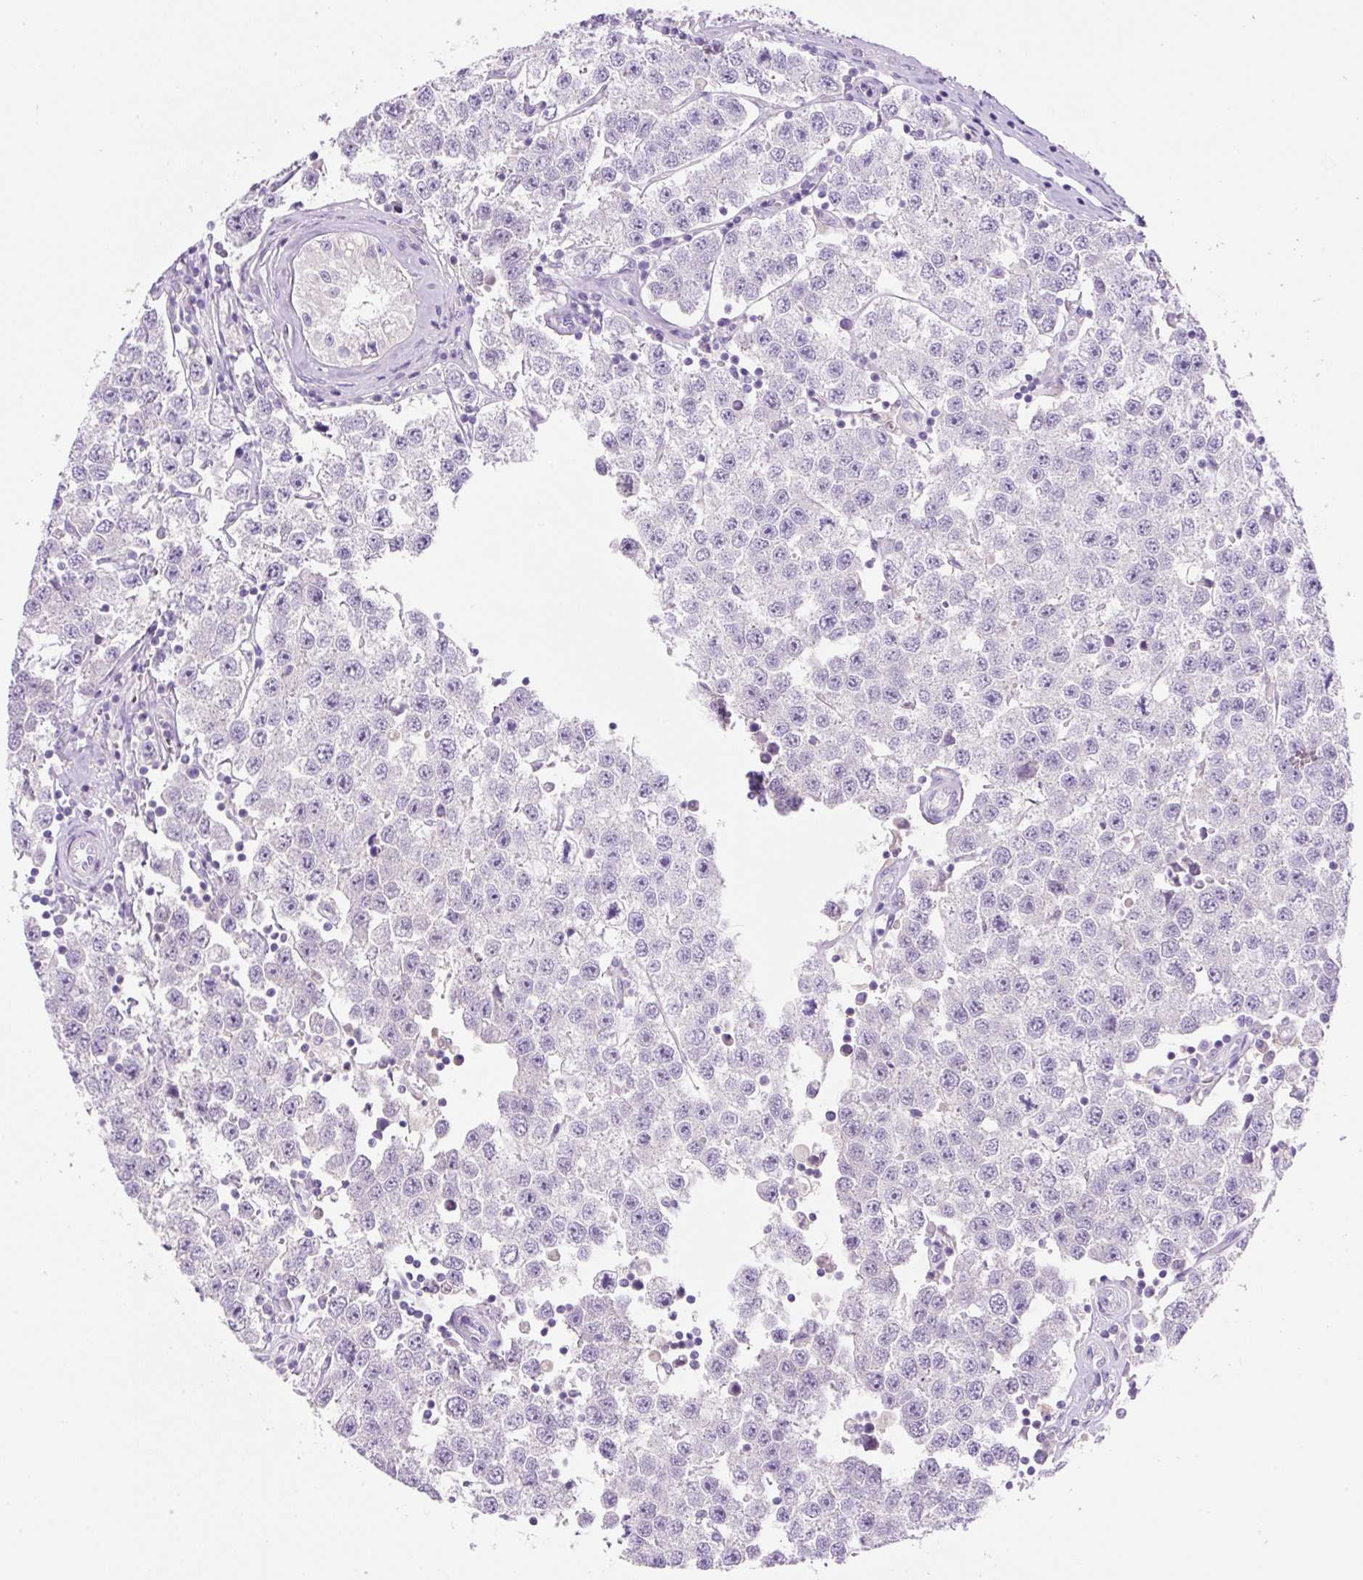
{"staining": {"intensity": "negative", "quantity": "none", "location": "none"}, "tissue": "testis cancer", "cell_type": "Tumor cells", "image_type": "cancer", "snomed": [{"axis": "morphology", "description": "Seminoma, NOS"}, {"axis": "topography", "description": "Testis"}], "caption": "Histopathology image shows no significant protein positivity in tumor cells of testis seminoma.", "gene": "NDST3", "patient": {"sex": "male", "age": 34}}